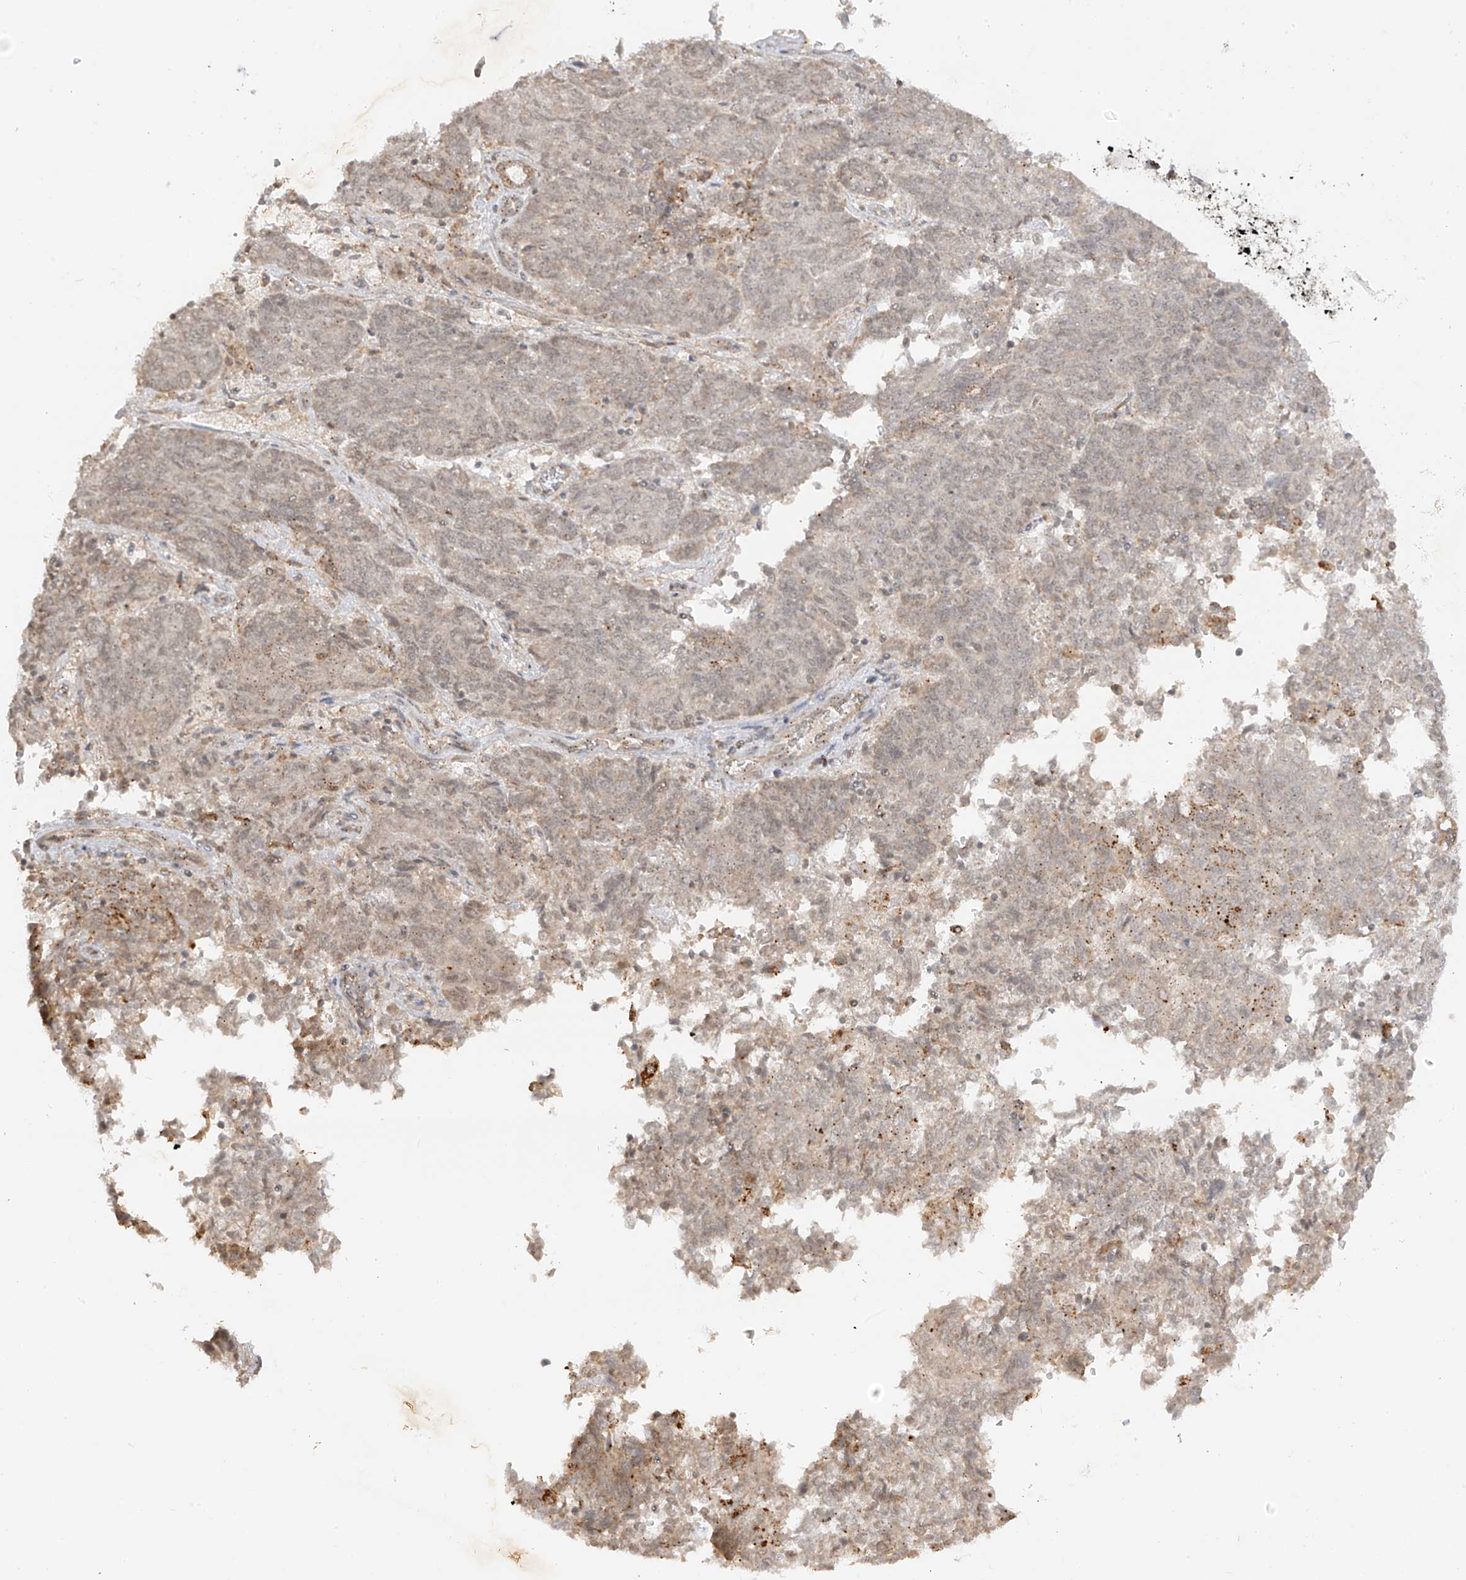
{"staining": {"intensity": "moderate", "quantity": "<25%", "location": "cytoplasmic/membranous"}, "tissue": "endometrial cancer", "cell_type": "Tumor cells", "image_type": "cancer", "snomed": [{"axis": "morphology", "description": "Adenocarcinoma, NOS"}, {"axis": "topography", "description": "Endometrium"}], "caption": "Brown immunohistochemical staining in endometrial cancer shows moderate cytoplasmic/membranous expression in approximately <25% of tumor cells.", "gene": "N4BP3", "patient": {"sex": "female", "age": 80}}